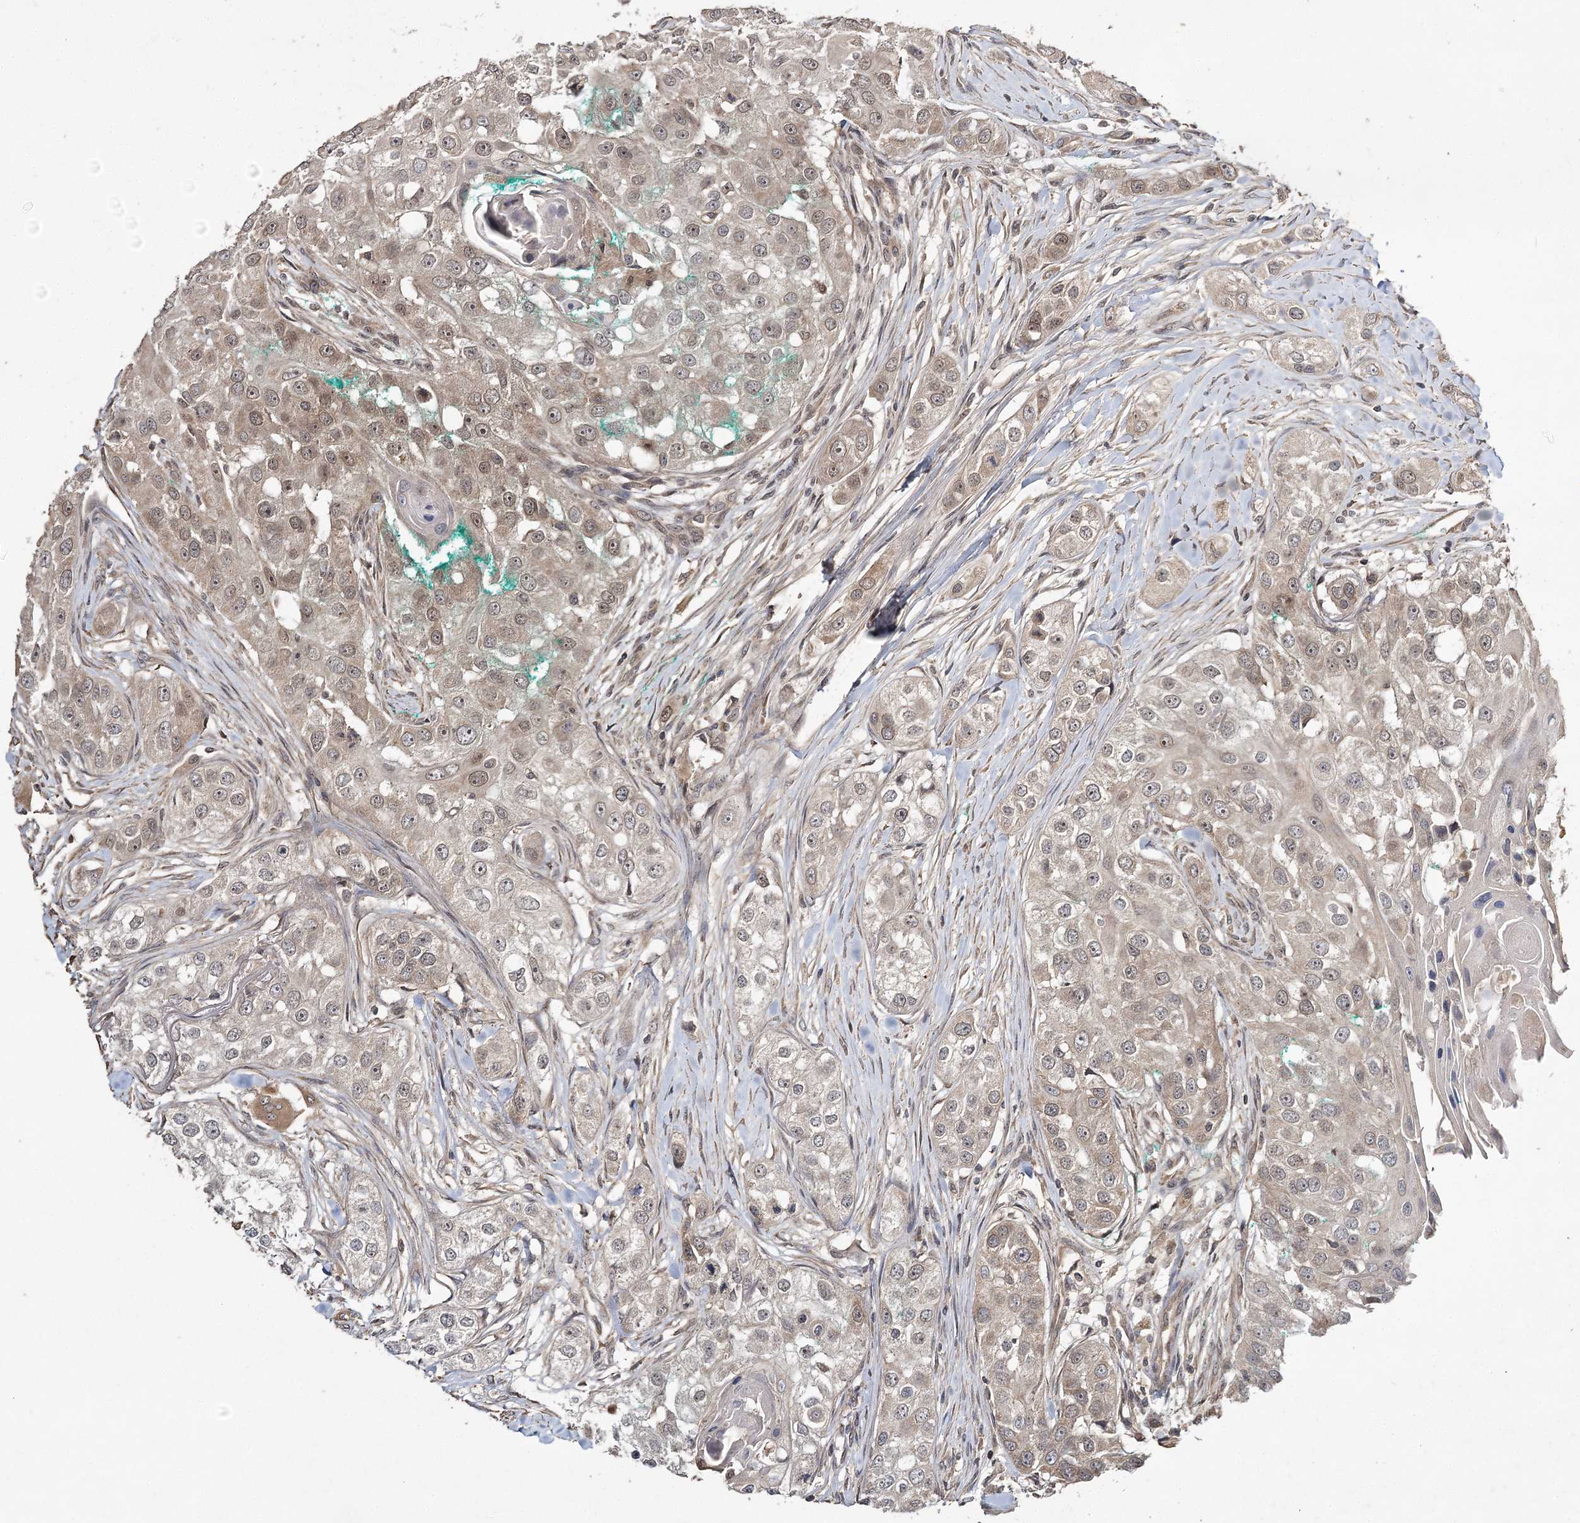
{"staining": {"intensity": "weak", "quantity": "25%-75%", "location": "cytoplasmic/membranous,nuclear"}, "tissue": "head and neck cancer", "cell_type": "Tumor cells", "image_type": "cancer", "snomed": [{"axis": "morphology", "description": "Normal tissue, NOS"}, {"axis": "morphology", "description": "Squamous cell carcinoma, NOS"}, {"axis": "topography", "description": "Skeletal muscle"}, {"axis": "topography", "description": "Head-Neck"}], "caption": "The image reveals a brown stain indicating the presence of a protein in the cytoplasmic/membranous and nuclear of tumor cells in head and neck cancer.", "gene": "NOPCHAP1", "patient": {"sex": "male", "age": 51}}